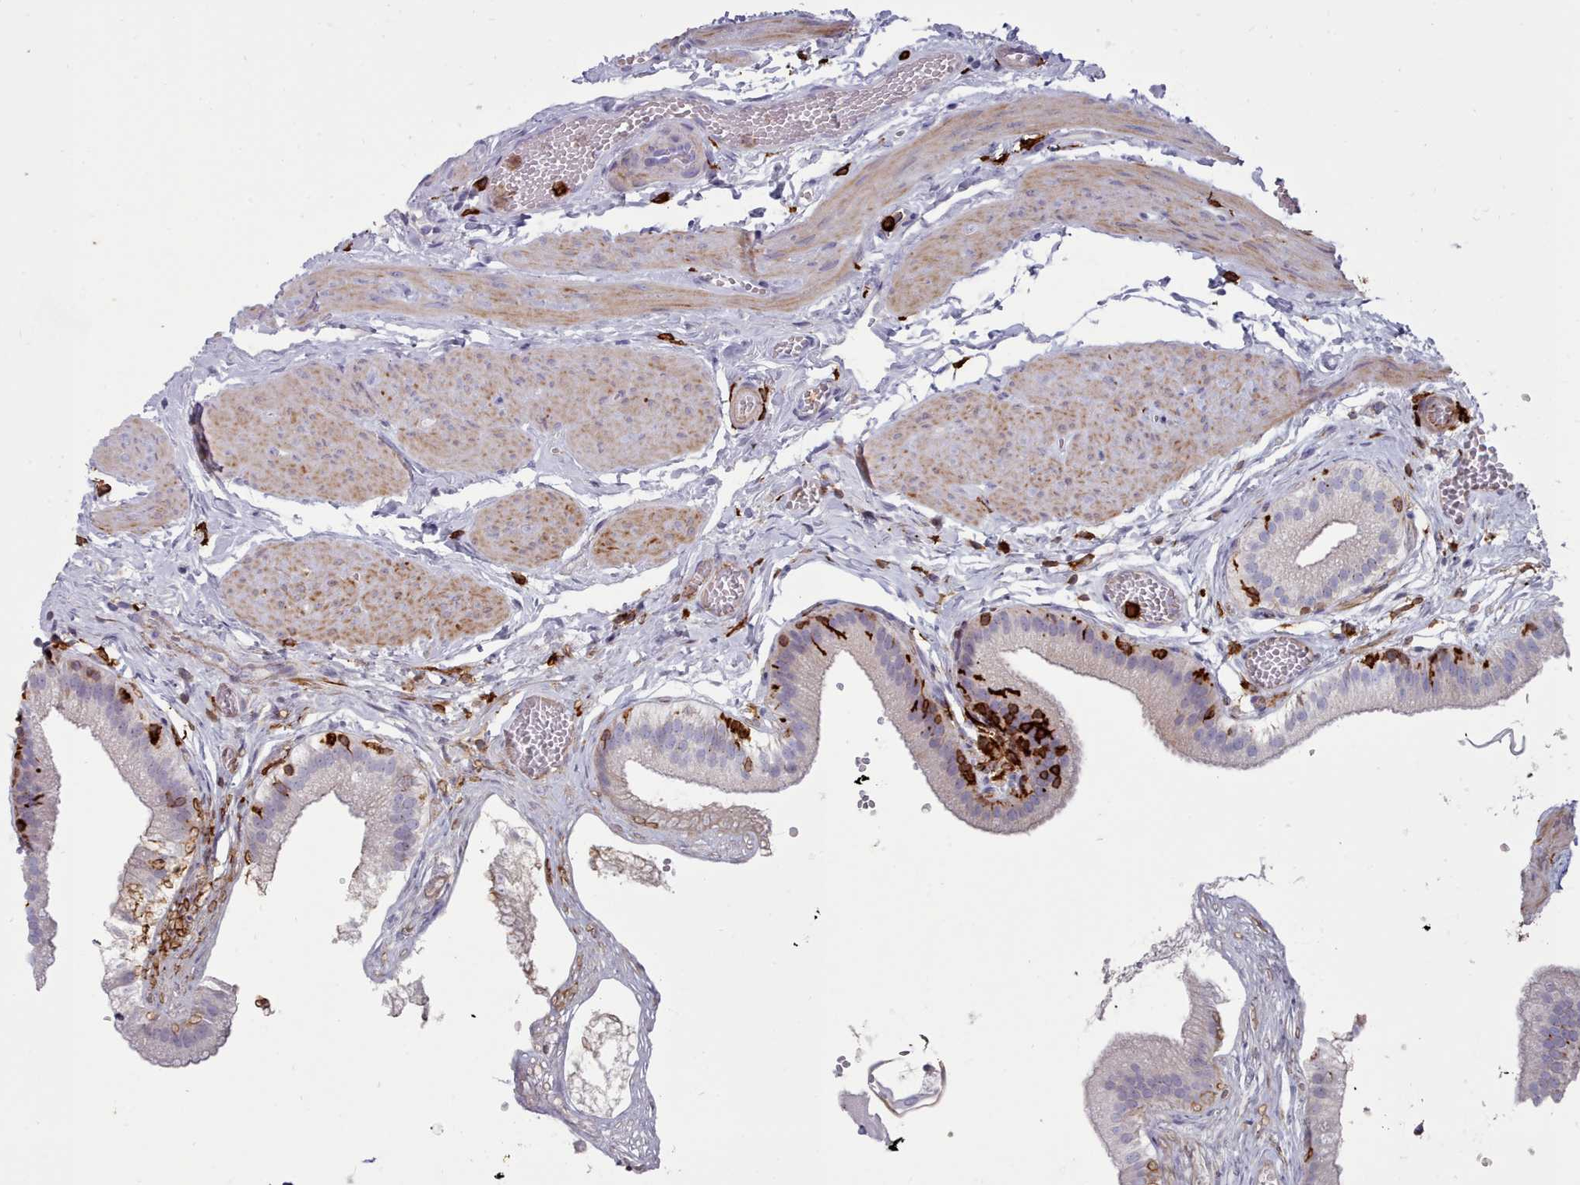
{"staining": {"intensity": "strong", "quantity": "<25%", "location": "cytoplasmic/membranous"}, "tissue": "gallbladder", "cell_type": "Glandular cells", "image_type": "normal", "snomed": [{"axis": "morphology", "description": "Normal tissue, NOS"}, {"axis": "topography", "description": "Gallbladder"}], "caption": "Brown immunohistochemical staining in normal gallbladder demonstrates strong cytoplasmic/membranous staining in about <25% of glandular cells.", "gene": "AIF1", "patient": {"sex": "female", "age": 54}}